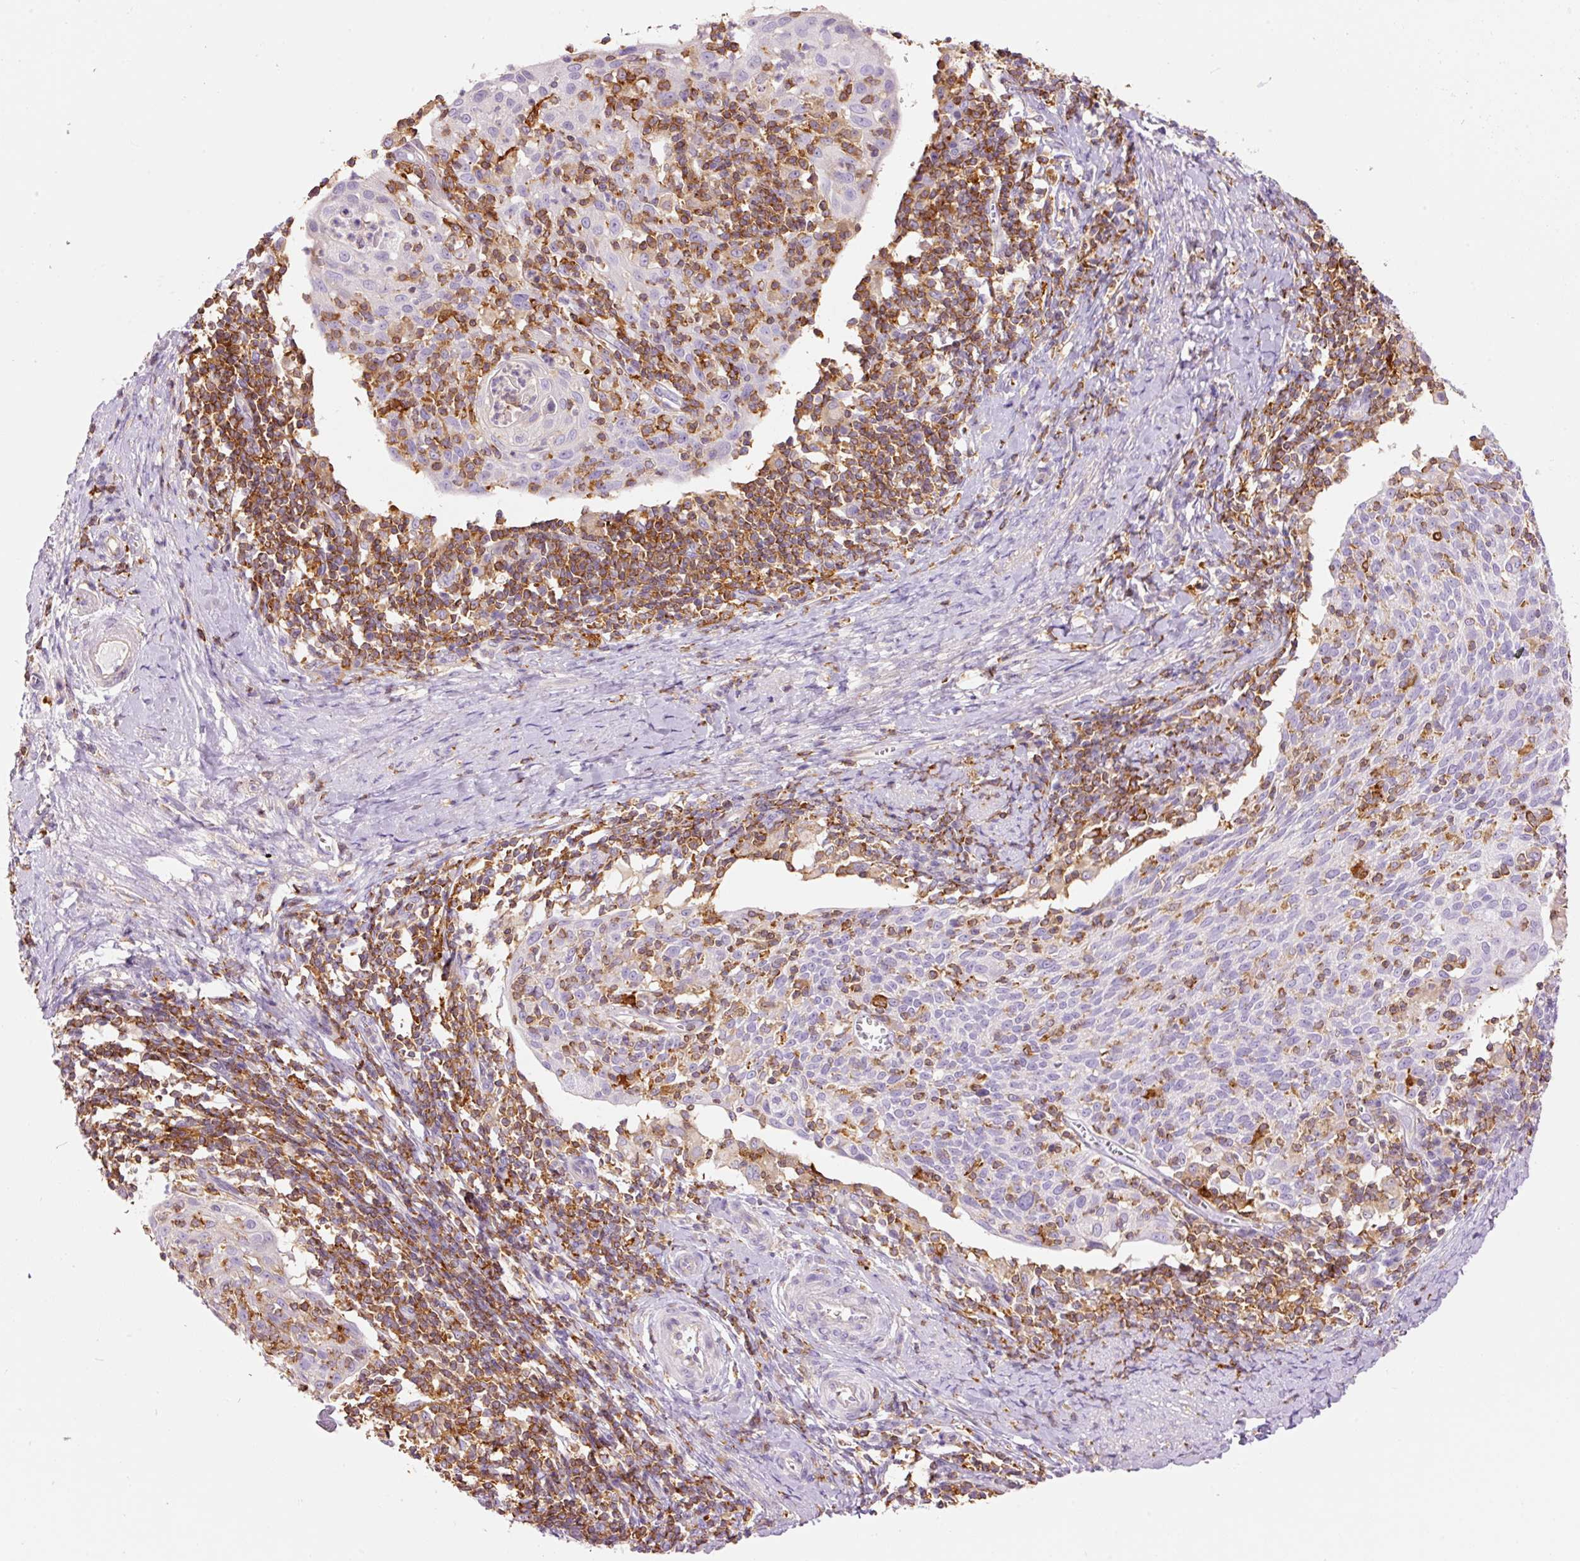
{"staining": {"intensity": "negative", "quantity": "none", "location": "none"}, "tissue": "cervical cancer", "cell_type": "Tumor cells", "image_type": "cancer", "snomed": [{"axis": "morphology", "description": "Squamous cell carcinoma, NOS"}, {"axis": "topography", "description": "Cervix"}], "caption": "Squamous cell carcinoma (cervical) stained for a protein using immunohistochemistry demonstrates no staining tumor cells.", "gene": "DOK6", "patient": {"sex": "female", "age": 52}}